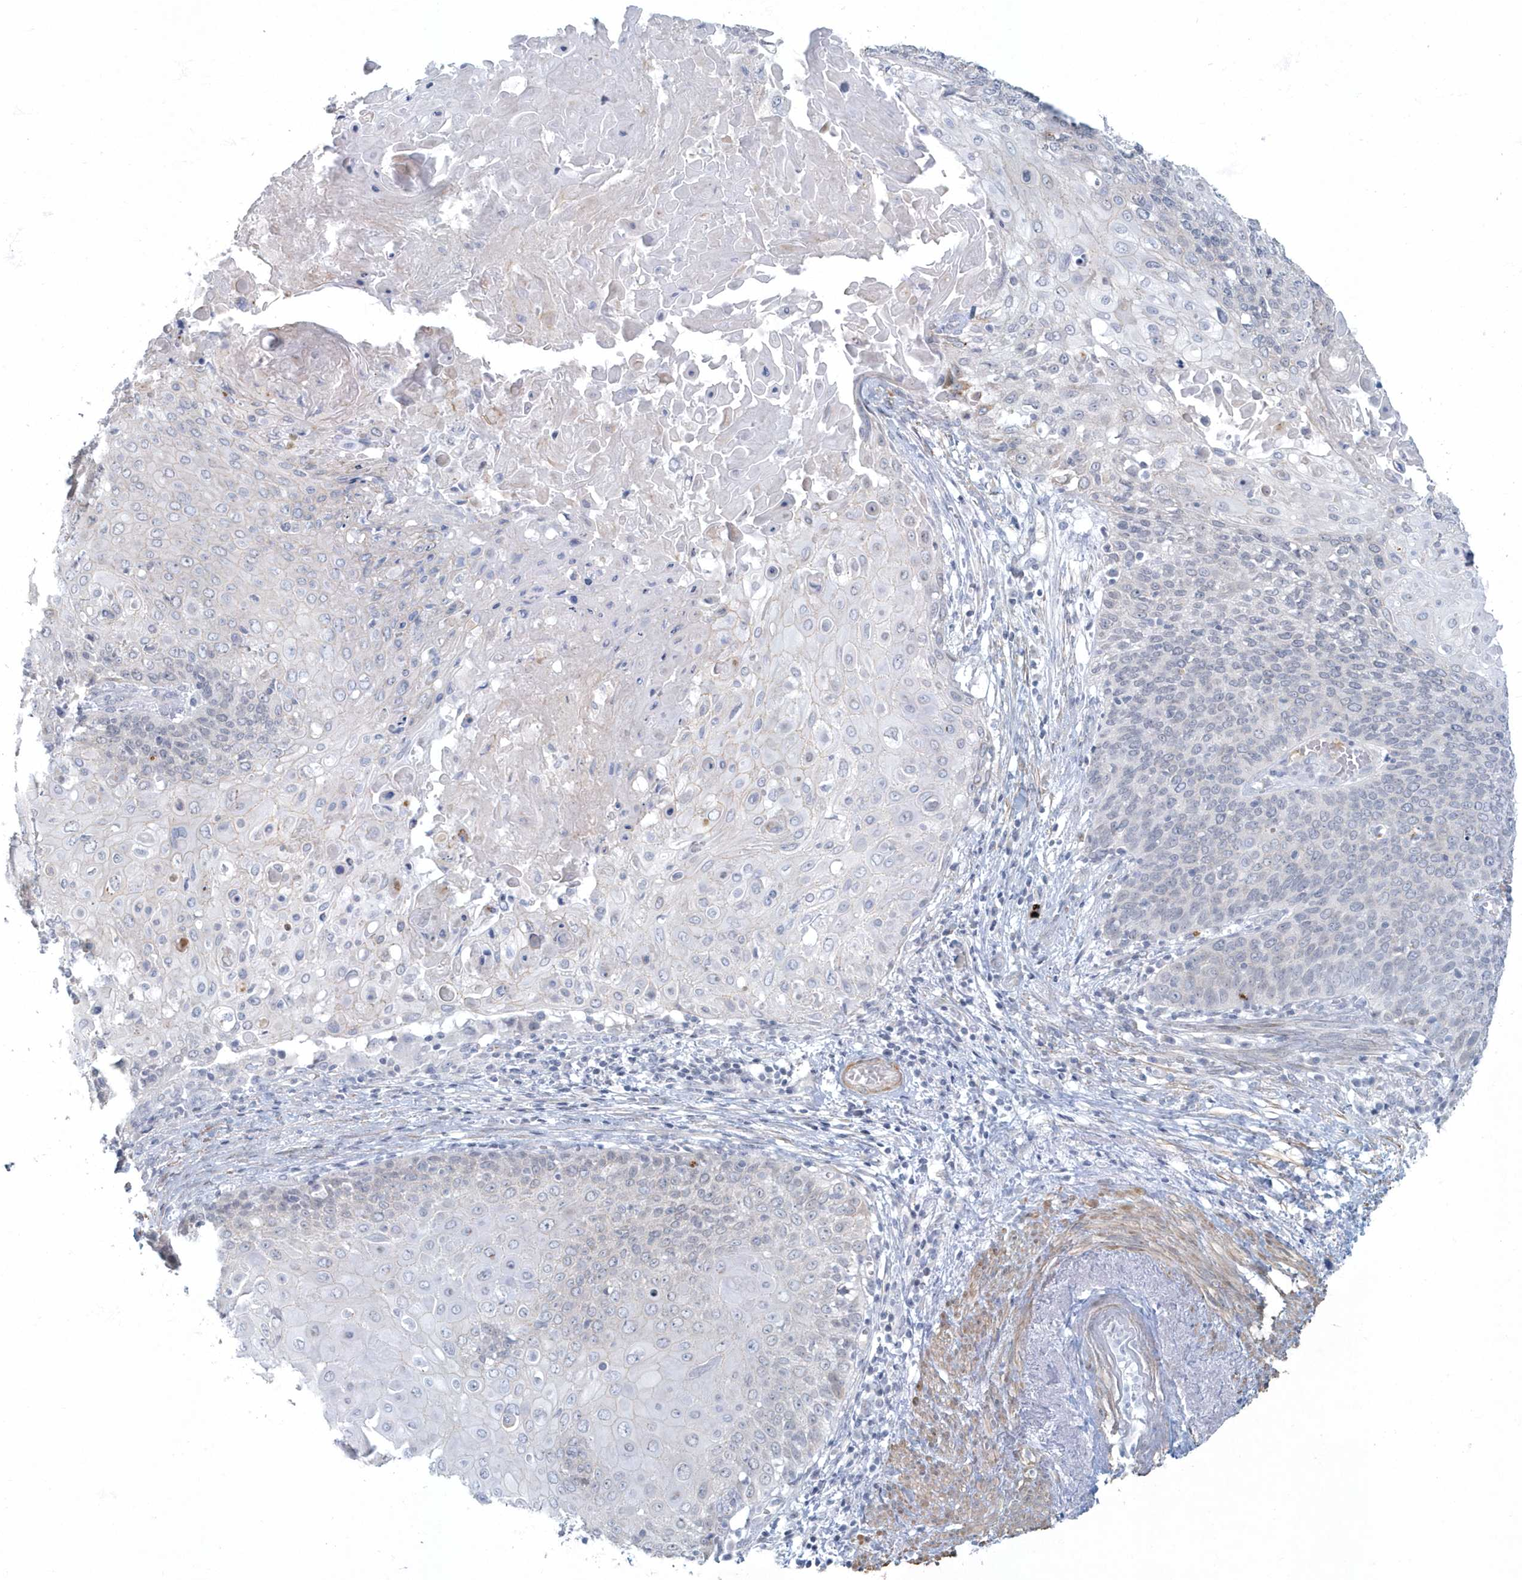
{"staining": {"intensity": "negative", "quantity": "none", "location": "none"}, "tissue": "cervical cancer", "cell_type": "Tumor cells", "image_type": "cancer", "snomed": [{"axis": "morphology", "description": "Squamous cell carcinoma, NOS"}, {"axis": "topography", "description": "Cervix"}], "caption": "A photomicrograph of human cervical cancer is negative for staining in tumor cells.", "gene": "MYOT", "patient": {"sex": "female", "age": 39}}